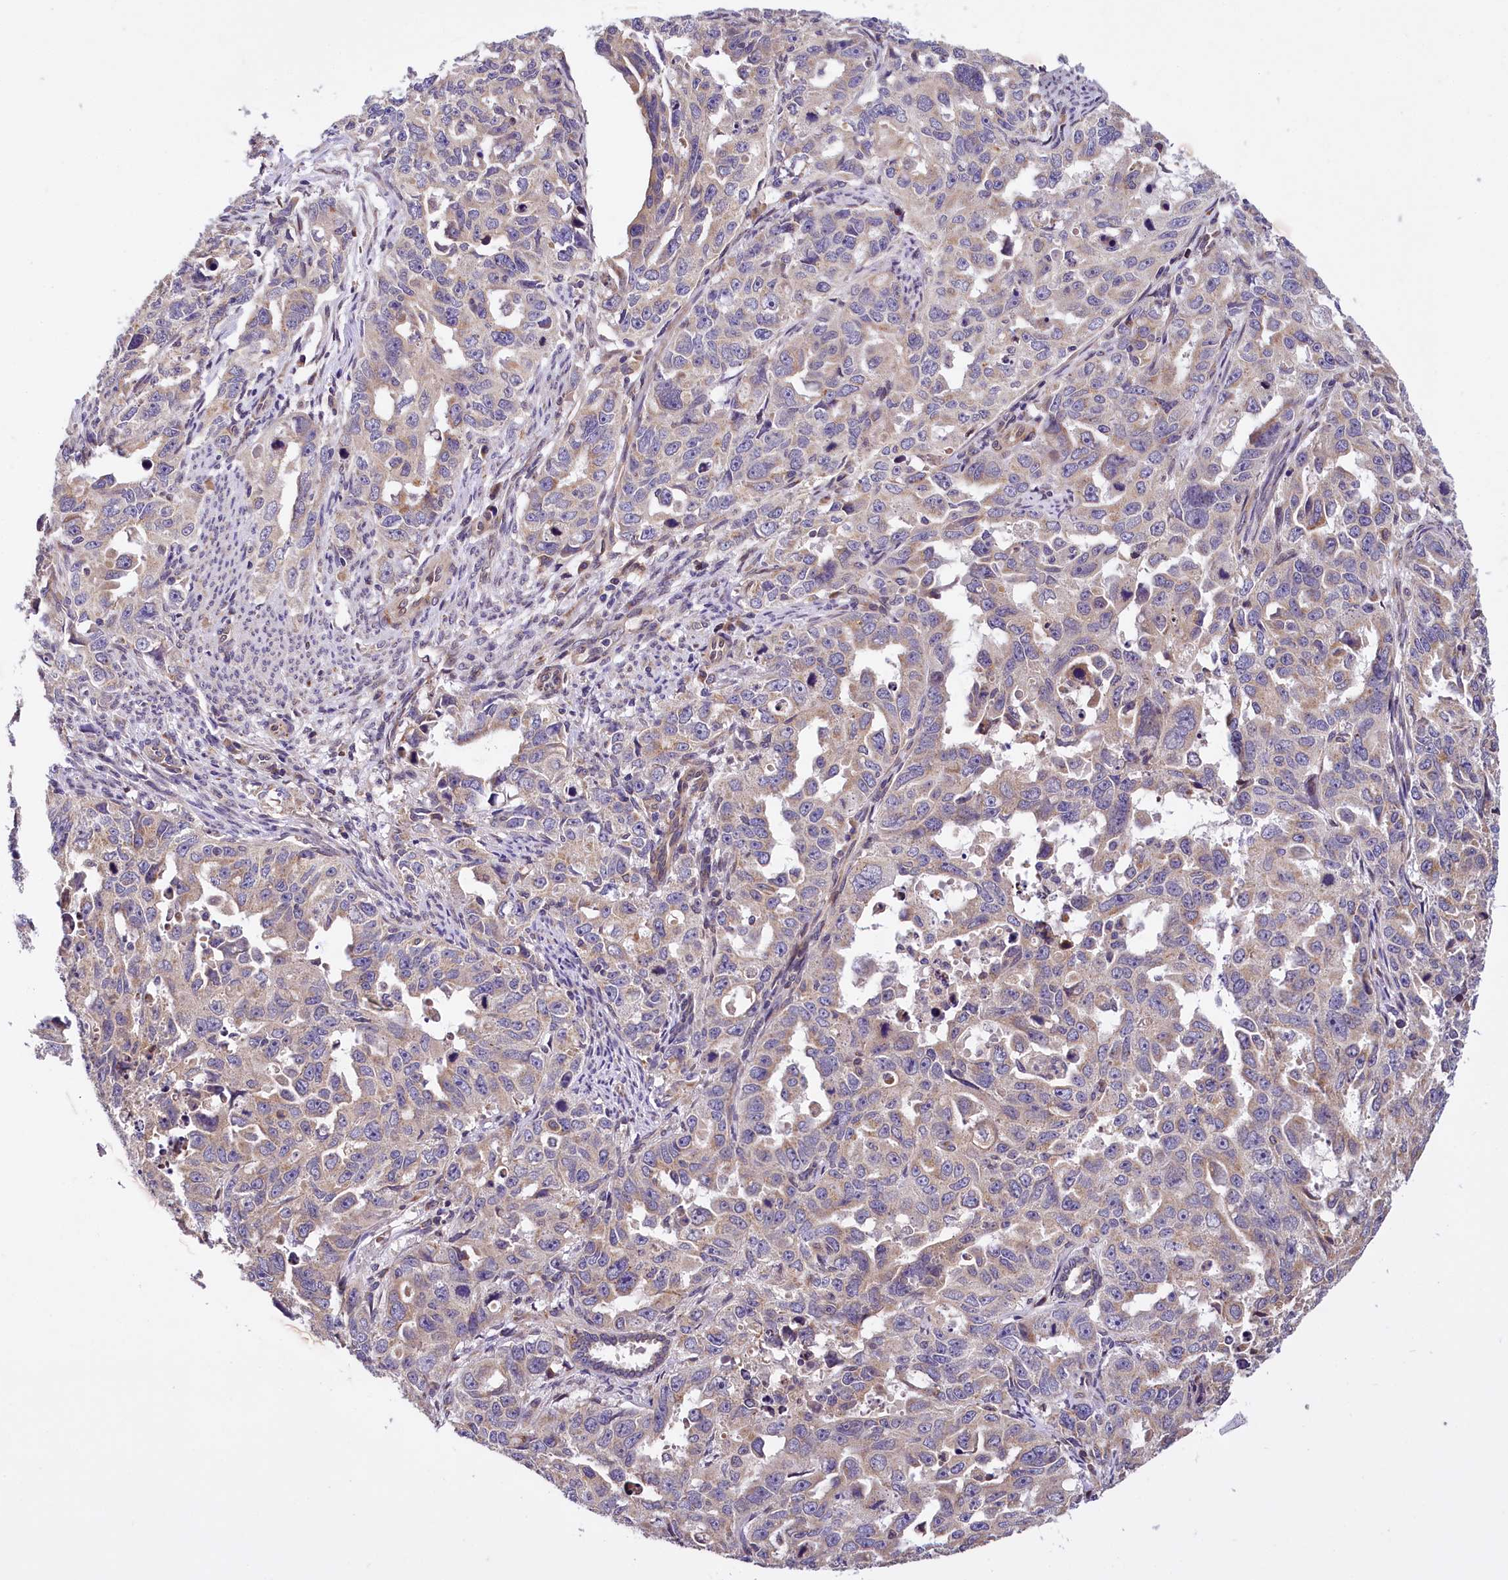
{"staining": {"intensity": "weak", "quantity": ">75%", "location": "cytoplasmic/membranous"}, "tissue": "endometrial cancer", "cell_type": "Tumor cells", "image_type": "cancer", "snomed": [{"axis": "morphology", "description": "Adenocarcinoma, NOS"}, {"axis": "topography", "description": "Endometrium"}], "caption": "IHC histopathology image of neoplastic tissue: human endometrial adenocarcinoma stained using immunohistochemistry shows low levels of weak protein expression localized specifically in the cytoplasmic/membranous of tumor cells, appearing as a cytoplasmic/membranous brown color.", "gene": "SUPV3L1", "patient": {"sex": "female", "age": 65}}